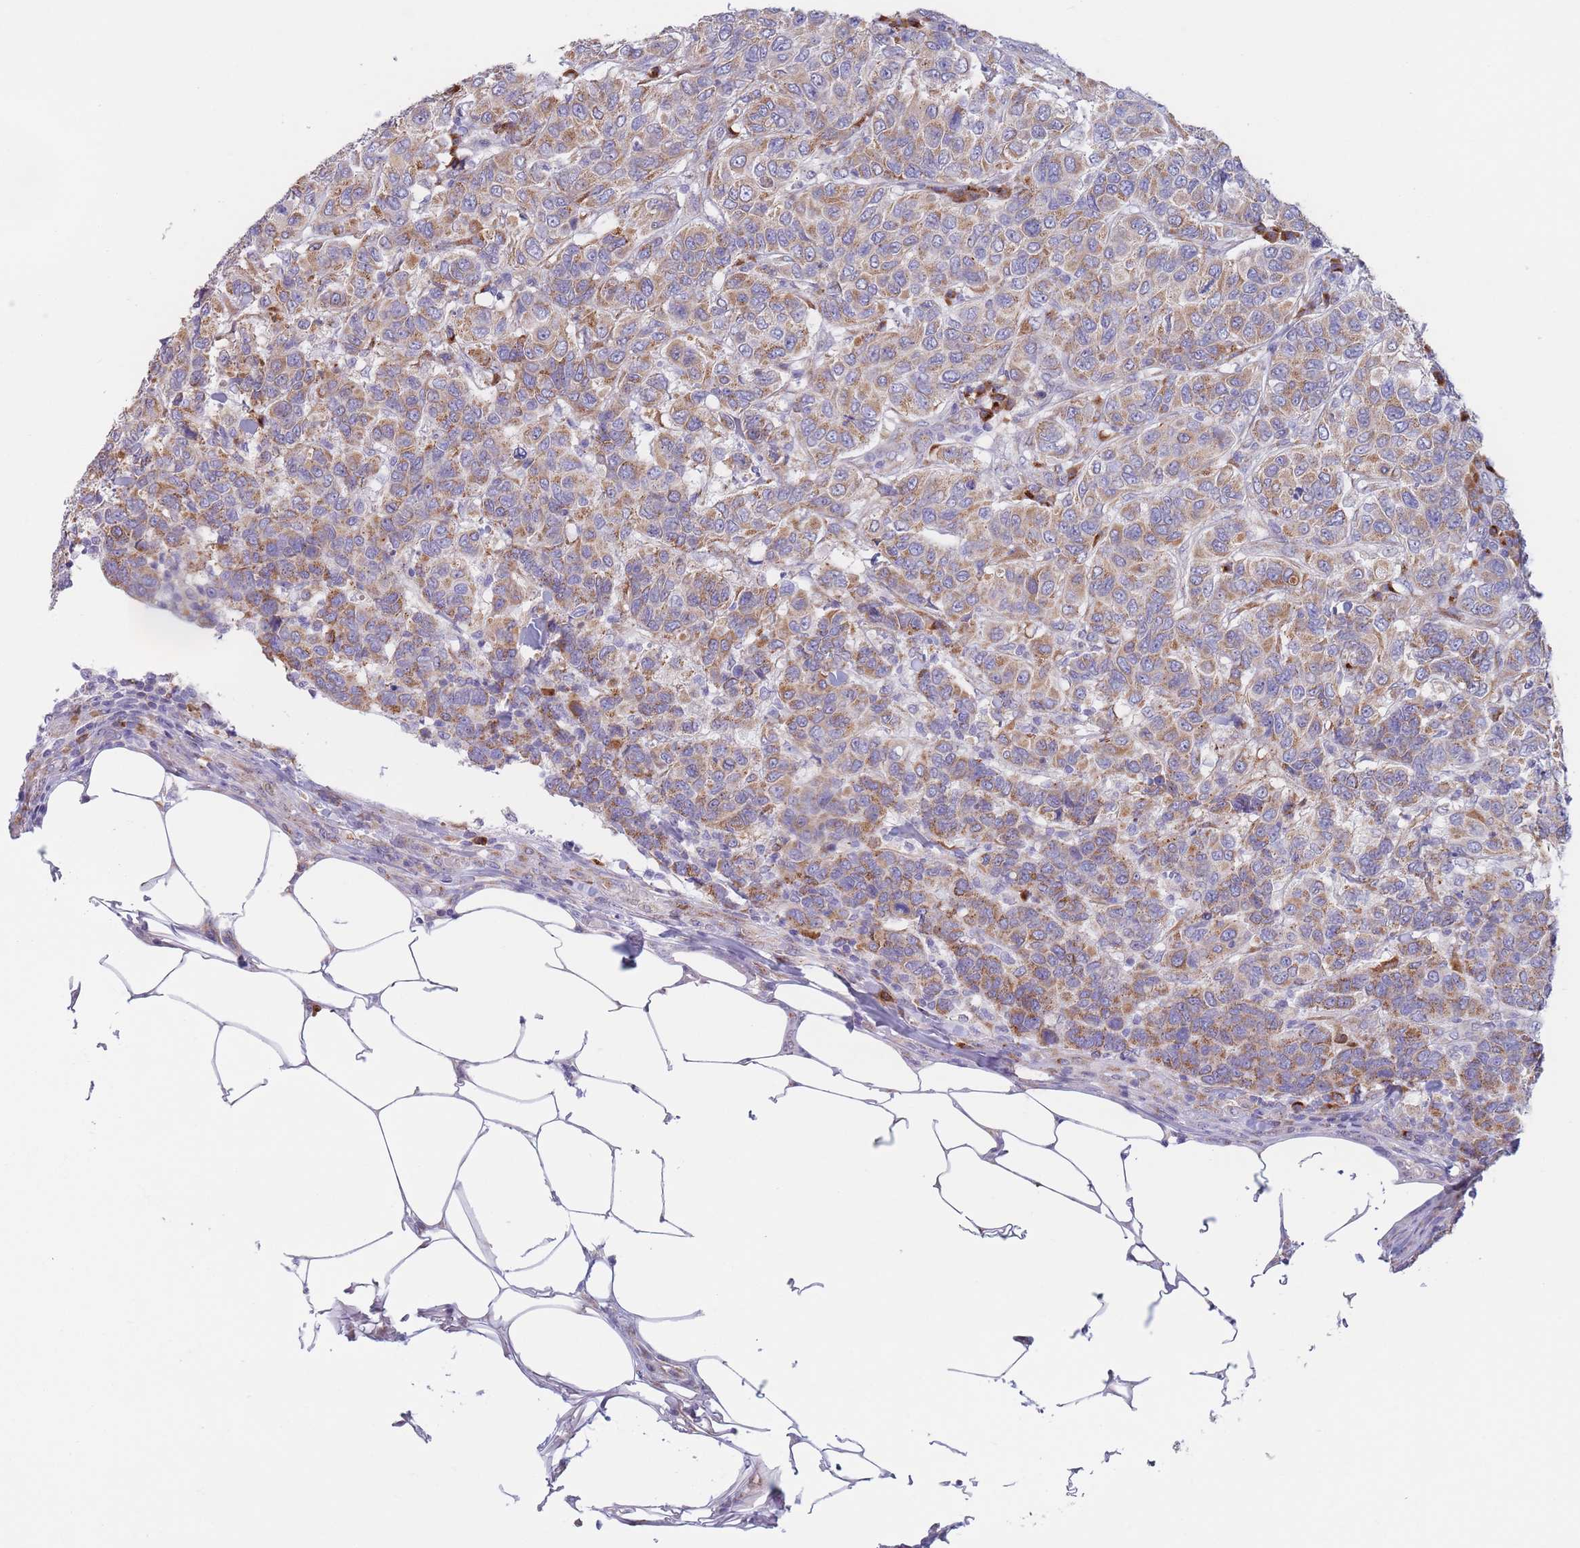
{"staining": {"intensity": "moderate", "quantity": ">75%", "location": "cytoplasmic/membranous"}, "tissue": "breast cancer", "cell_type": "Tumor cells", "image_type": "cancer", "snomed": [{"axis": "morphology", "description": "Duct carcinoma"}, {"axis": "topography", "description": "Breast"}], "caption": "There is medium levels of moderate cytoplasmic/membranous staining in tumor cells of breast cancer, as demonstrated by immunohistochemical staining (brown color).", "gene": "MRPL30", "patient": {"sex": "female", "age": 55}}